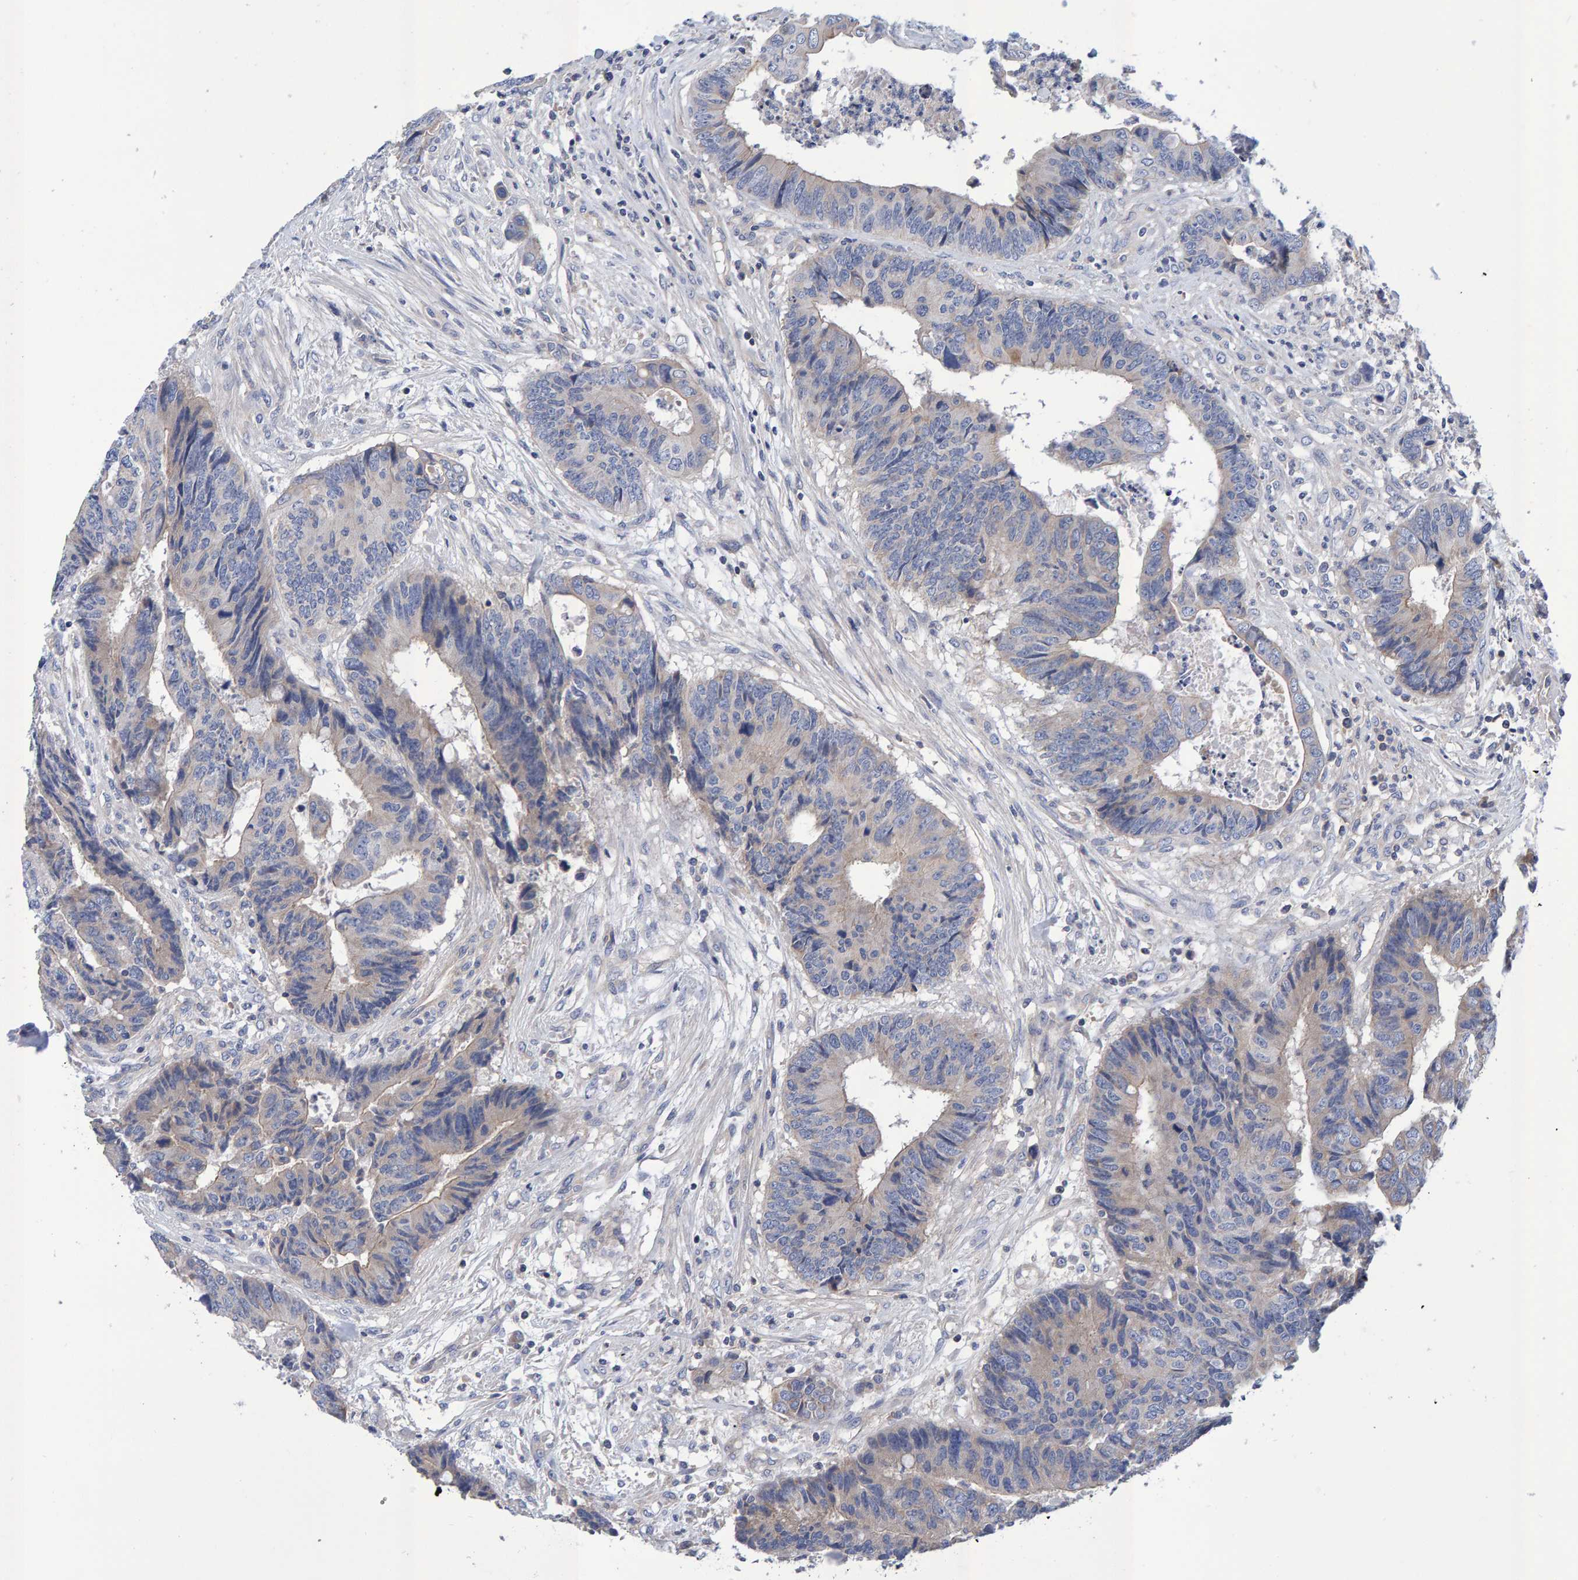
{"staining": {"intensity": "negative", "quantity": "none", "location": "none"}, "tissue": "colorectal cancer", "cell_type": "Tumor cells", "image_type": "cancer", "snomed": [{"axis": "morphology", "description": "Adenocarcinoma, NOS"}, {"axis": "topography", "description": "Rectum"}], "caption": "Tumor cells are negative for protein expression in human colorectal cancer. (DAB (3,3'-diaminobenzidine) immunohistochemistry with hematoxylin counter stain).", "gene": "EFR3A", "patient": {"sex": "male", "age": 84}}